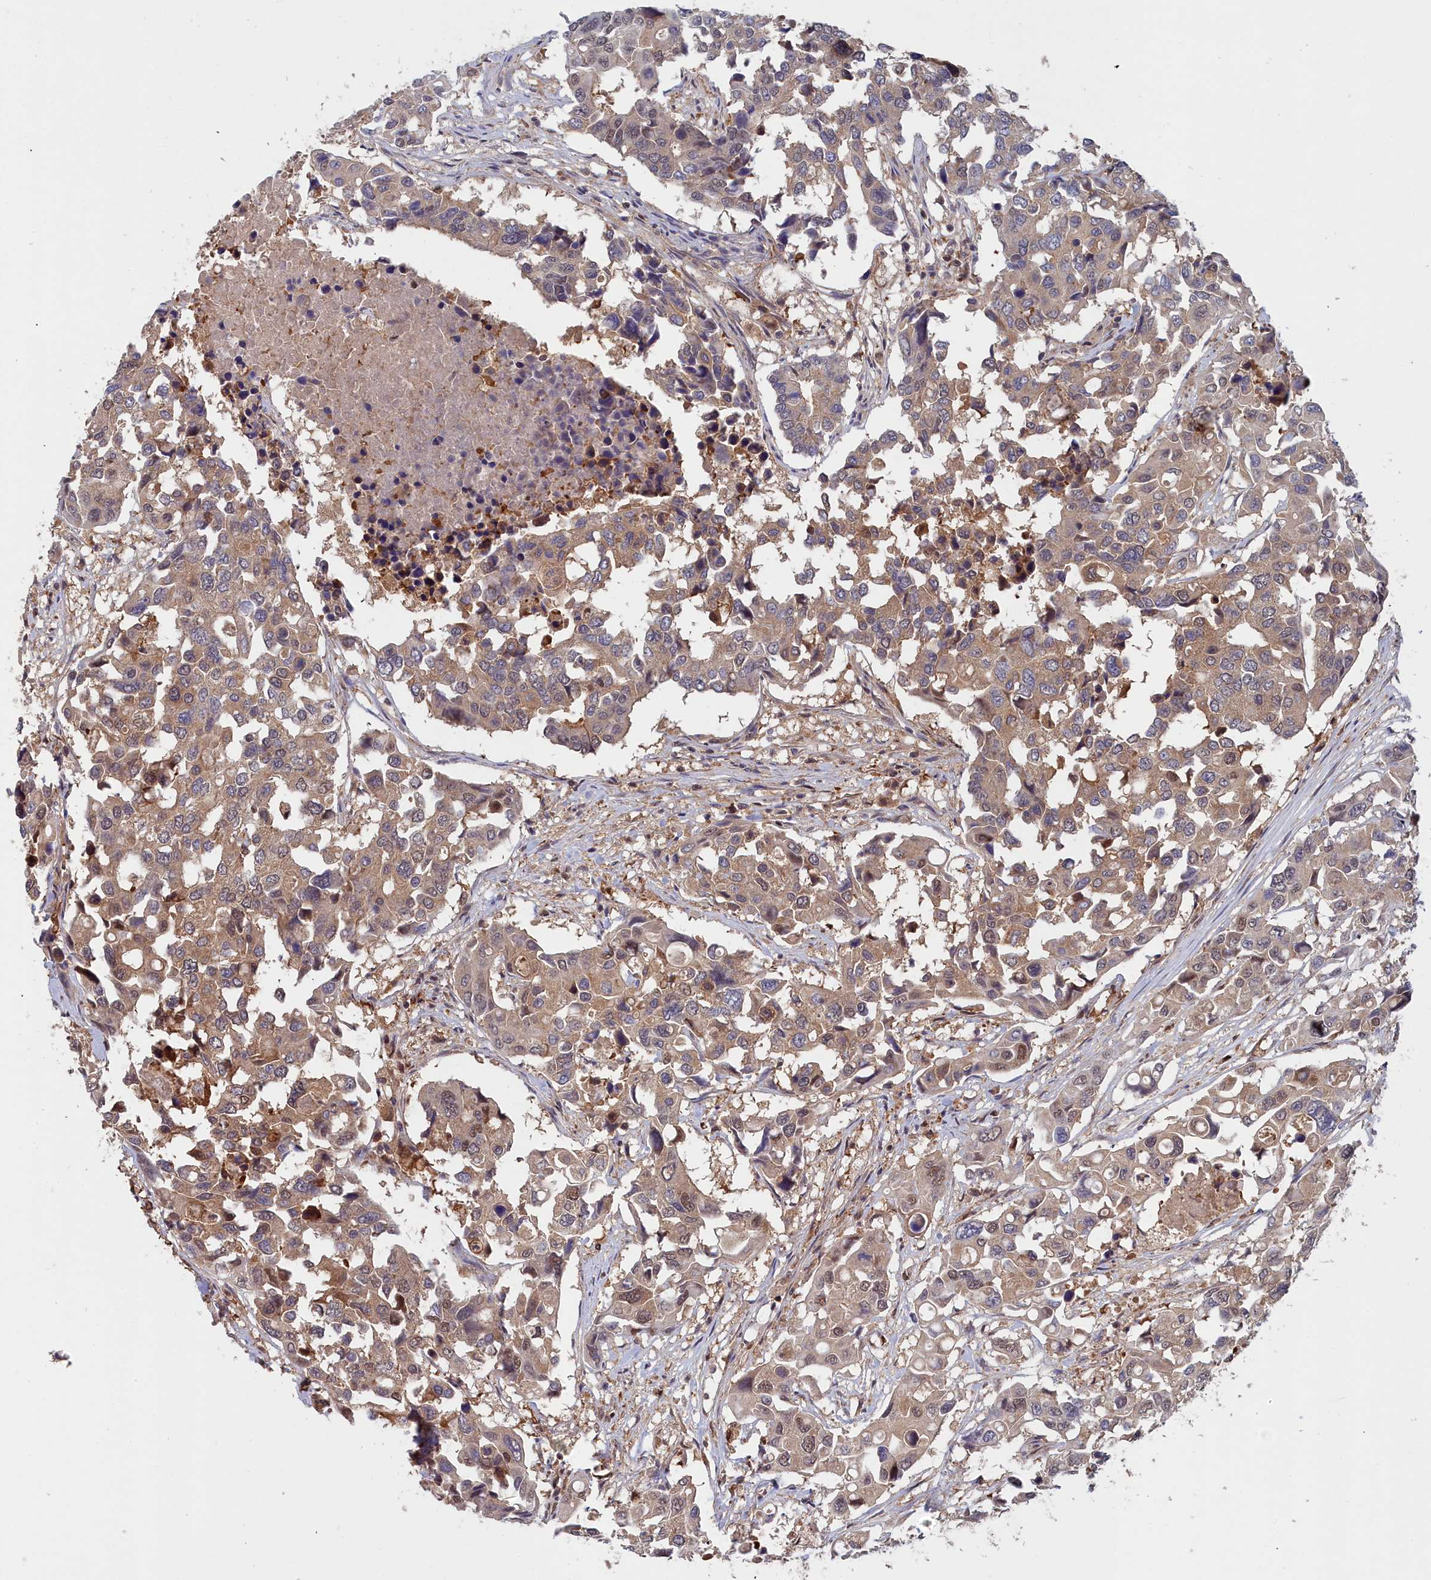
{"staining": {"intensity": "moderate", "quantity": ">75%", "location": "cytoplasmic/membranous,nuclear"}, "tissue": "colorectal cancer", "cell_type": "Tumor cells", "image_type": "cancer", "snomed": [{"axis": "morphology", "description": "Adenocarcinoma, NOS"}, {"axis": "topography", "description": "Colon"}], "caption": "DAB immunohistochemical staining of adenocarcinoma (colorectal) displays moderate cytoplasmic/membranous and nuclear protein expression in about >75% of tumor cells. (IHC, brightfield microscopy, high magnification).", "gene": "GFRA2", "patient": {"sex": "male", "age": 77}}